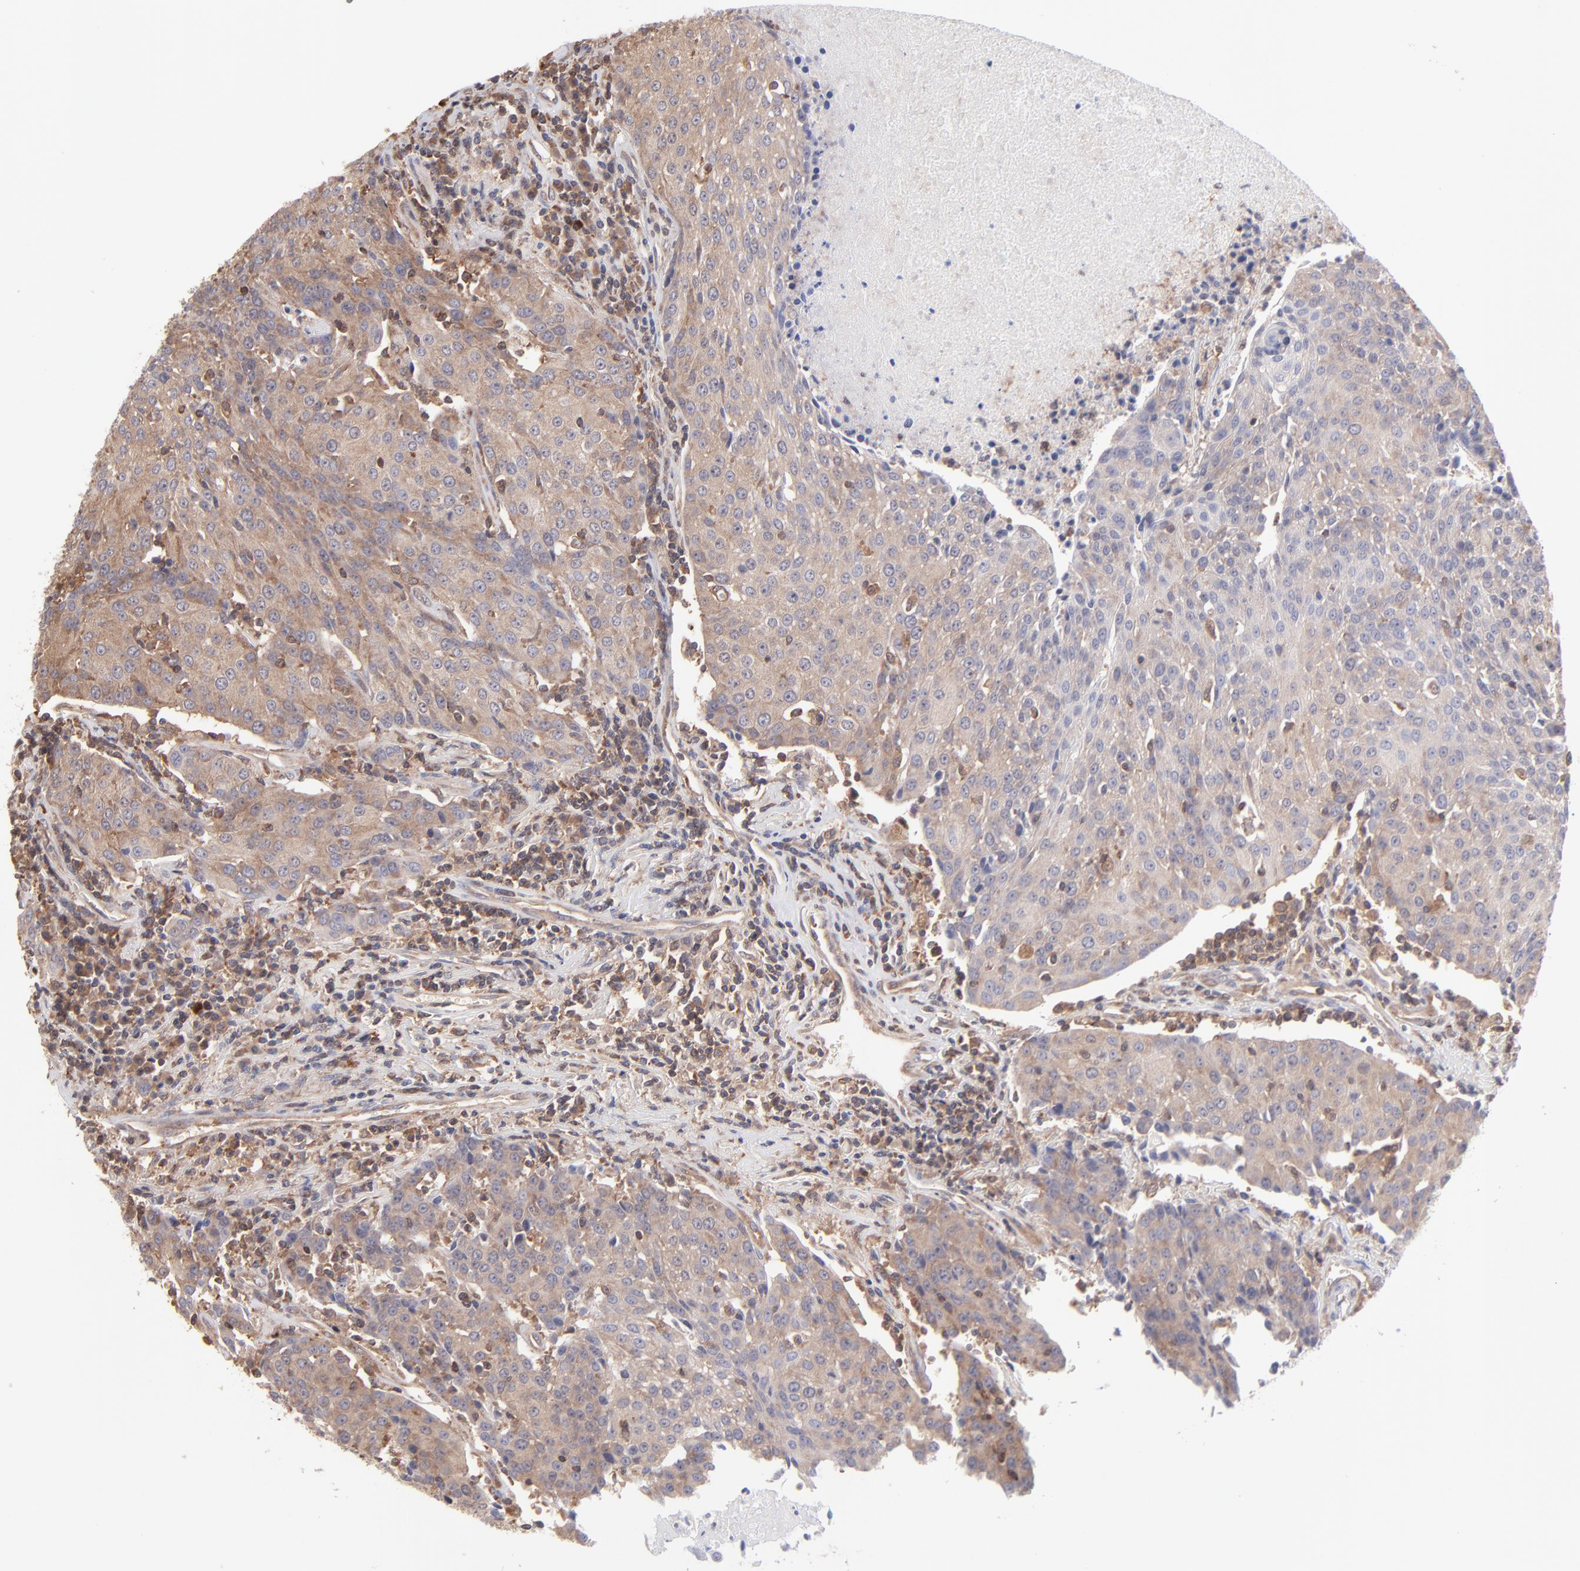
{"staining": {"intensity": "weak", "quantity": ">75%", "location": "cytoplasmic/membranous"}, "tissue": "urothelial cancer", "cell_type": "Tumor cells", "image_type": "cancer", "snomed": [{"axis": "morphology", "description": "Urothelial carcinoma, High grade"}, {"axis": "topography", "description": "Urinary bladder"}], "caption": "This is an image of immunohistochemistry (IHC) staining of urothelial cancer, which shows weak positivity in the cytoplasmic/membranous of tumor cells.", "gene": "MAPRE1", "patient": {"sex": "female", "age": 85}}